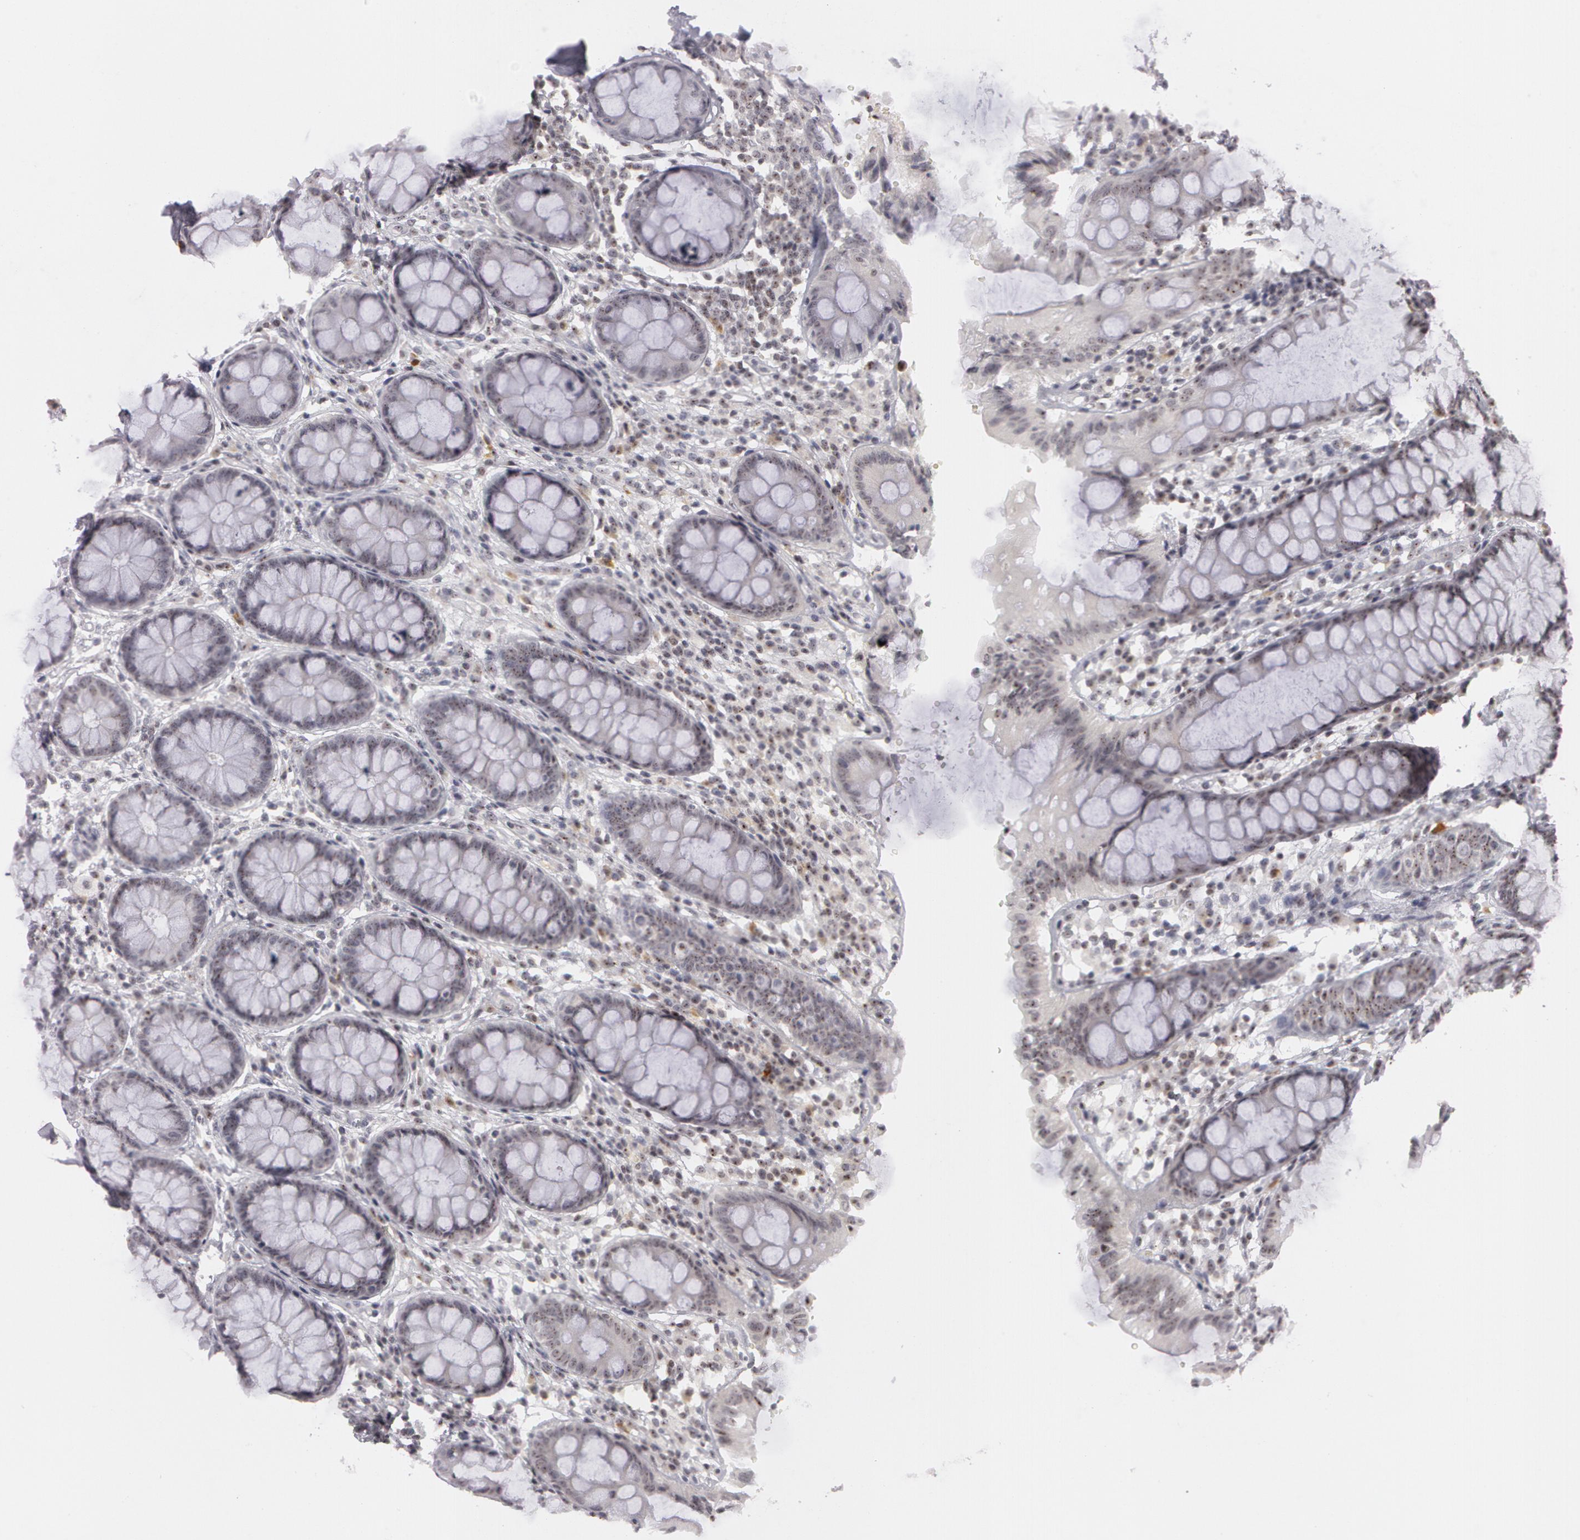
{"staining": {"intensity": "weak", "quantity": ">75%", "location": "nuclear"}, "tissue": "rectum", "cell_type": "Glandular cells", "image_type": "normal", "snomed": [{"axis": "morphology", "description": "Normal tissue, NOS"}, {"axis": "topography", "description": "Rectum"}], "caption": "IHC of unremarkable human rectum reveals low levels of weak nuclear positivity in about >75% of glandular cells.", "gene": "FBL", "patient": {"sex": "female", "age": 66}}